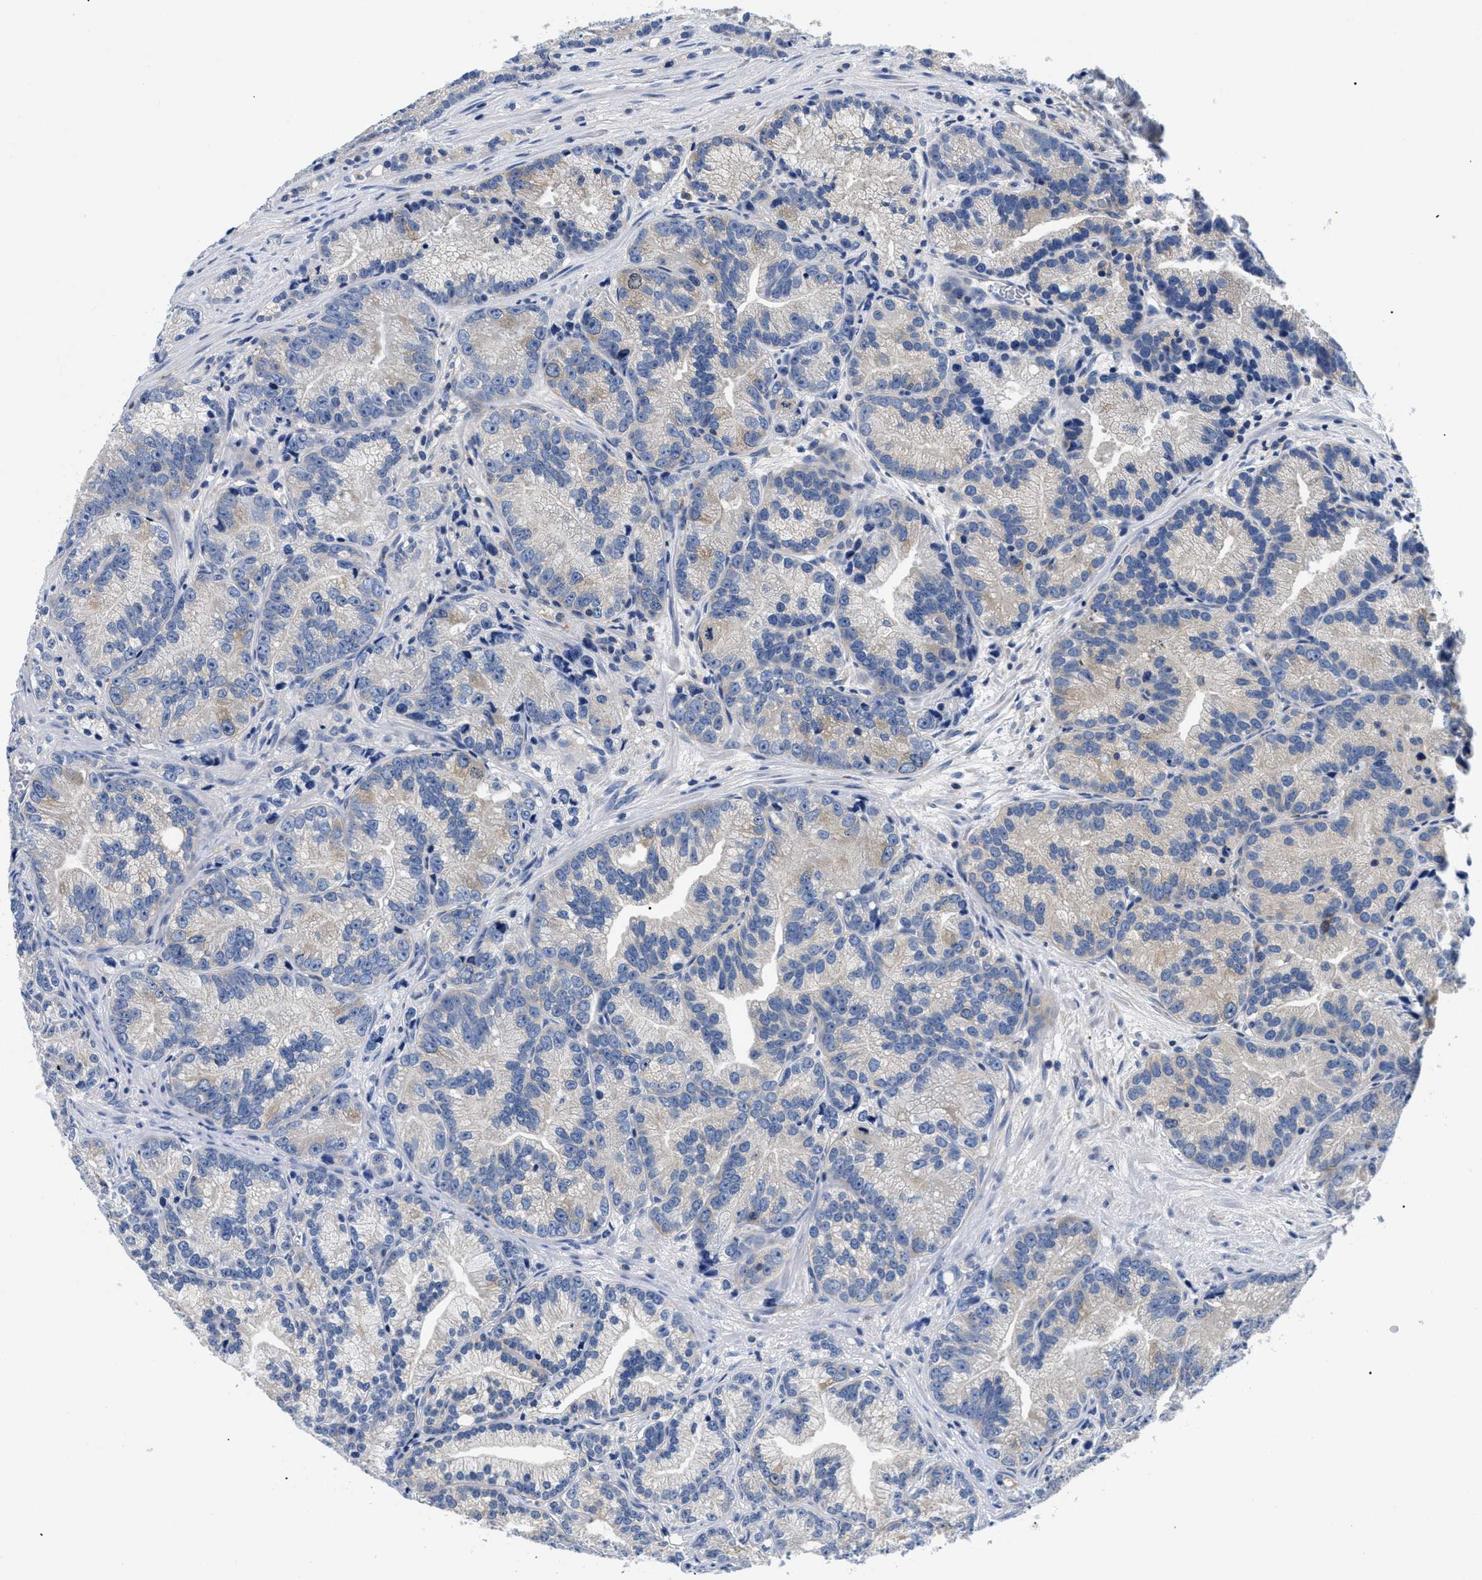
{"staining": {"intensity": "negative", "quantity": "none", "location": "none"}, "tissue": "prostate cancer", "cell_type": "Tumor cells", "image_type": "cancer", "snomed": [{"axis": "morphology", "description": "Adenocarcinoma, Low grade"}, {"axis": "topography", "description": "Prostate"}], "caption": "An image of prostate cancer stained for a protein exhibits no brown staining in tumor cells.", "gene": "MEA1", "patient": {"sex": "male", "age": 89}}